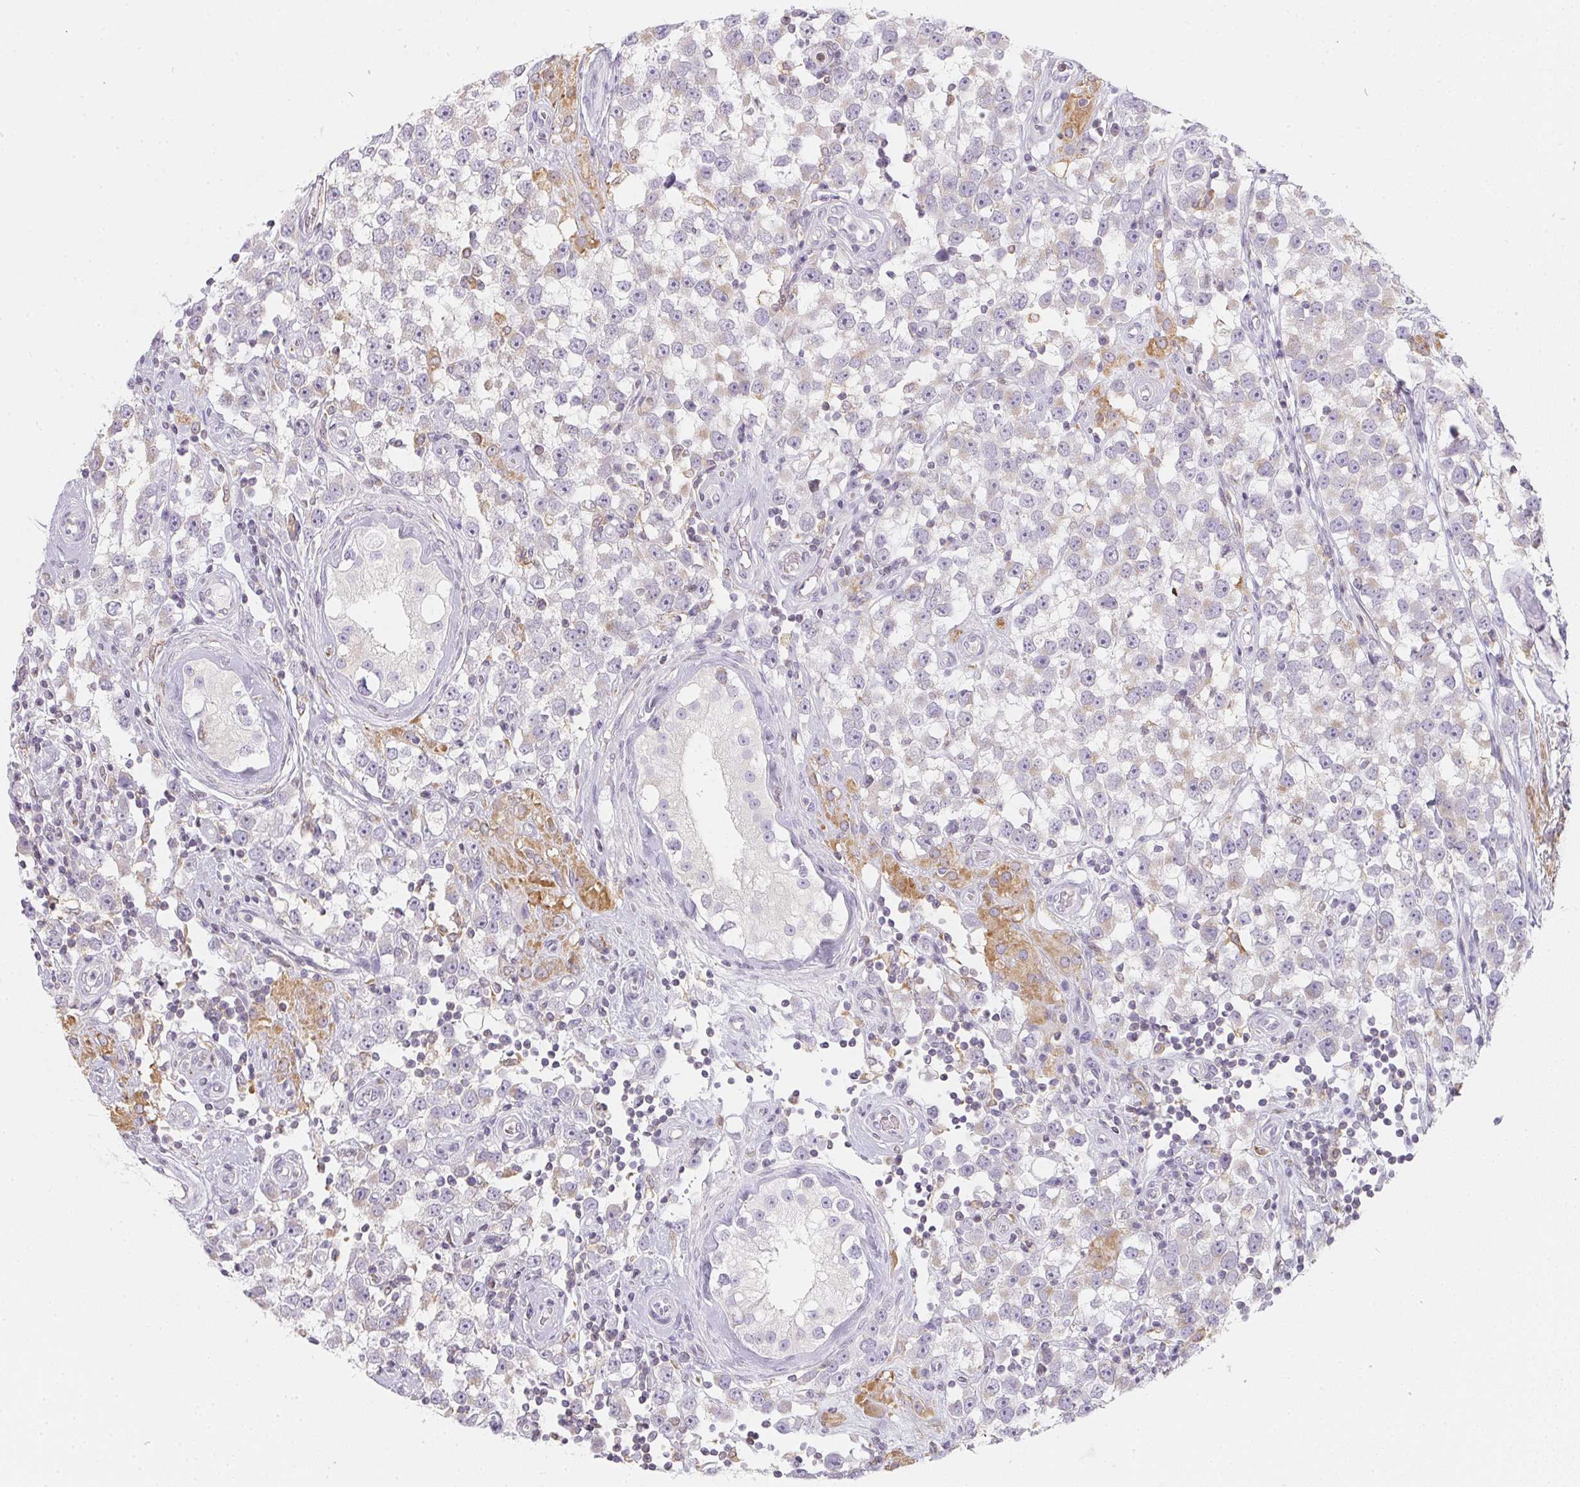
{"staining": {"intensity": "negative", "quantity": "none", "location": "none"}, "tissue": "testis cancer", "cell_type": "Tumor cells", "image_type": "cancer", "snomed": [{"axis": "morphology", "description": "Seminoma, NOS"}, {"axis": "topography", "description": "Testis"}], "caption": "This is an immunohistochemistry (IHC) micrograph of seminoma (testis). There is no positivity in tumor cells.", "gene": "SOAT1", "patient": {"sex": "male", "age": 34}}